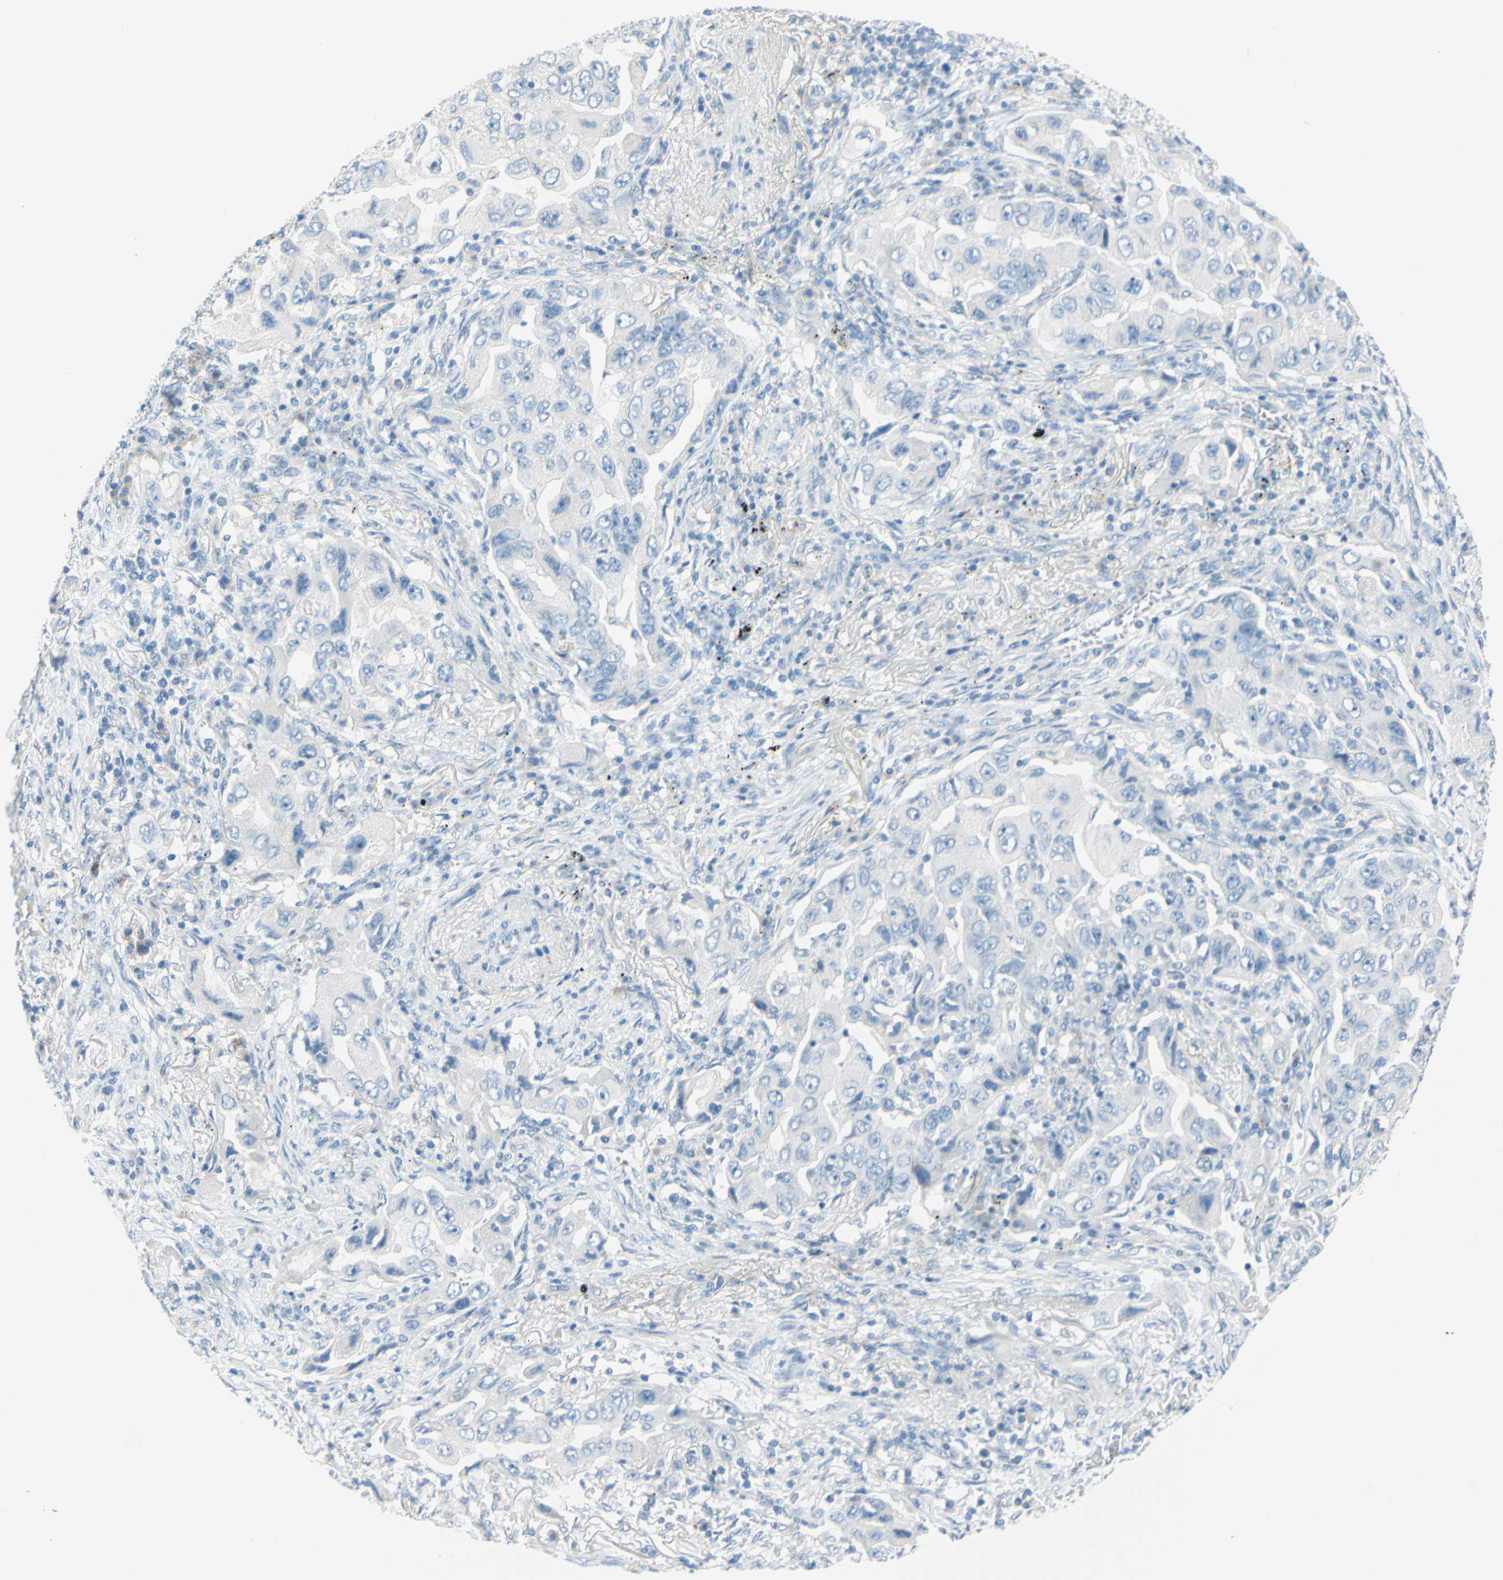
{"staining": {"intensity": "negative", "quantity": "none", "location": "none"}, "tissue": "lung cancer", "cell_type": "Tumor cells", "image_type": "cancer", "snomed": [{"axis": "morphology", "description": "Adenocarcinoma, NOS"}, {"axis": "topography", "description": "Lung"}], "caption": "Protein analysis of lung cancer (adenocarcinoma) reveals no significant expression in tumor cells.", "gene": "DCT", "patient": {"sex": "female", "age": 65}}